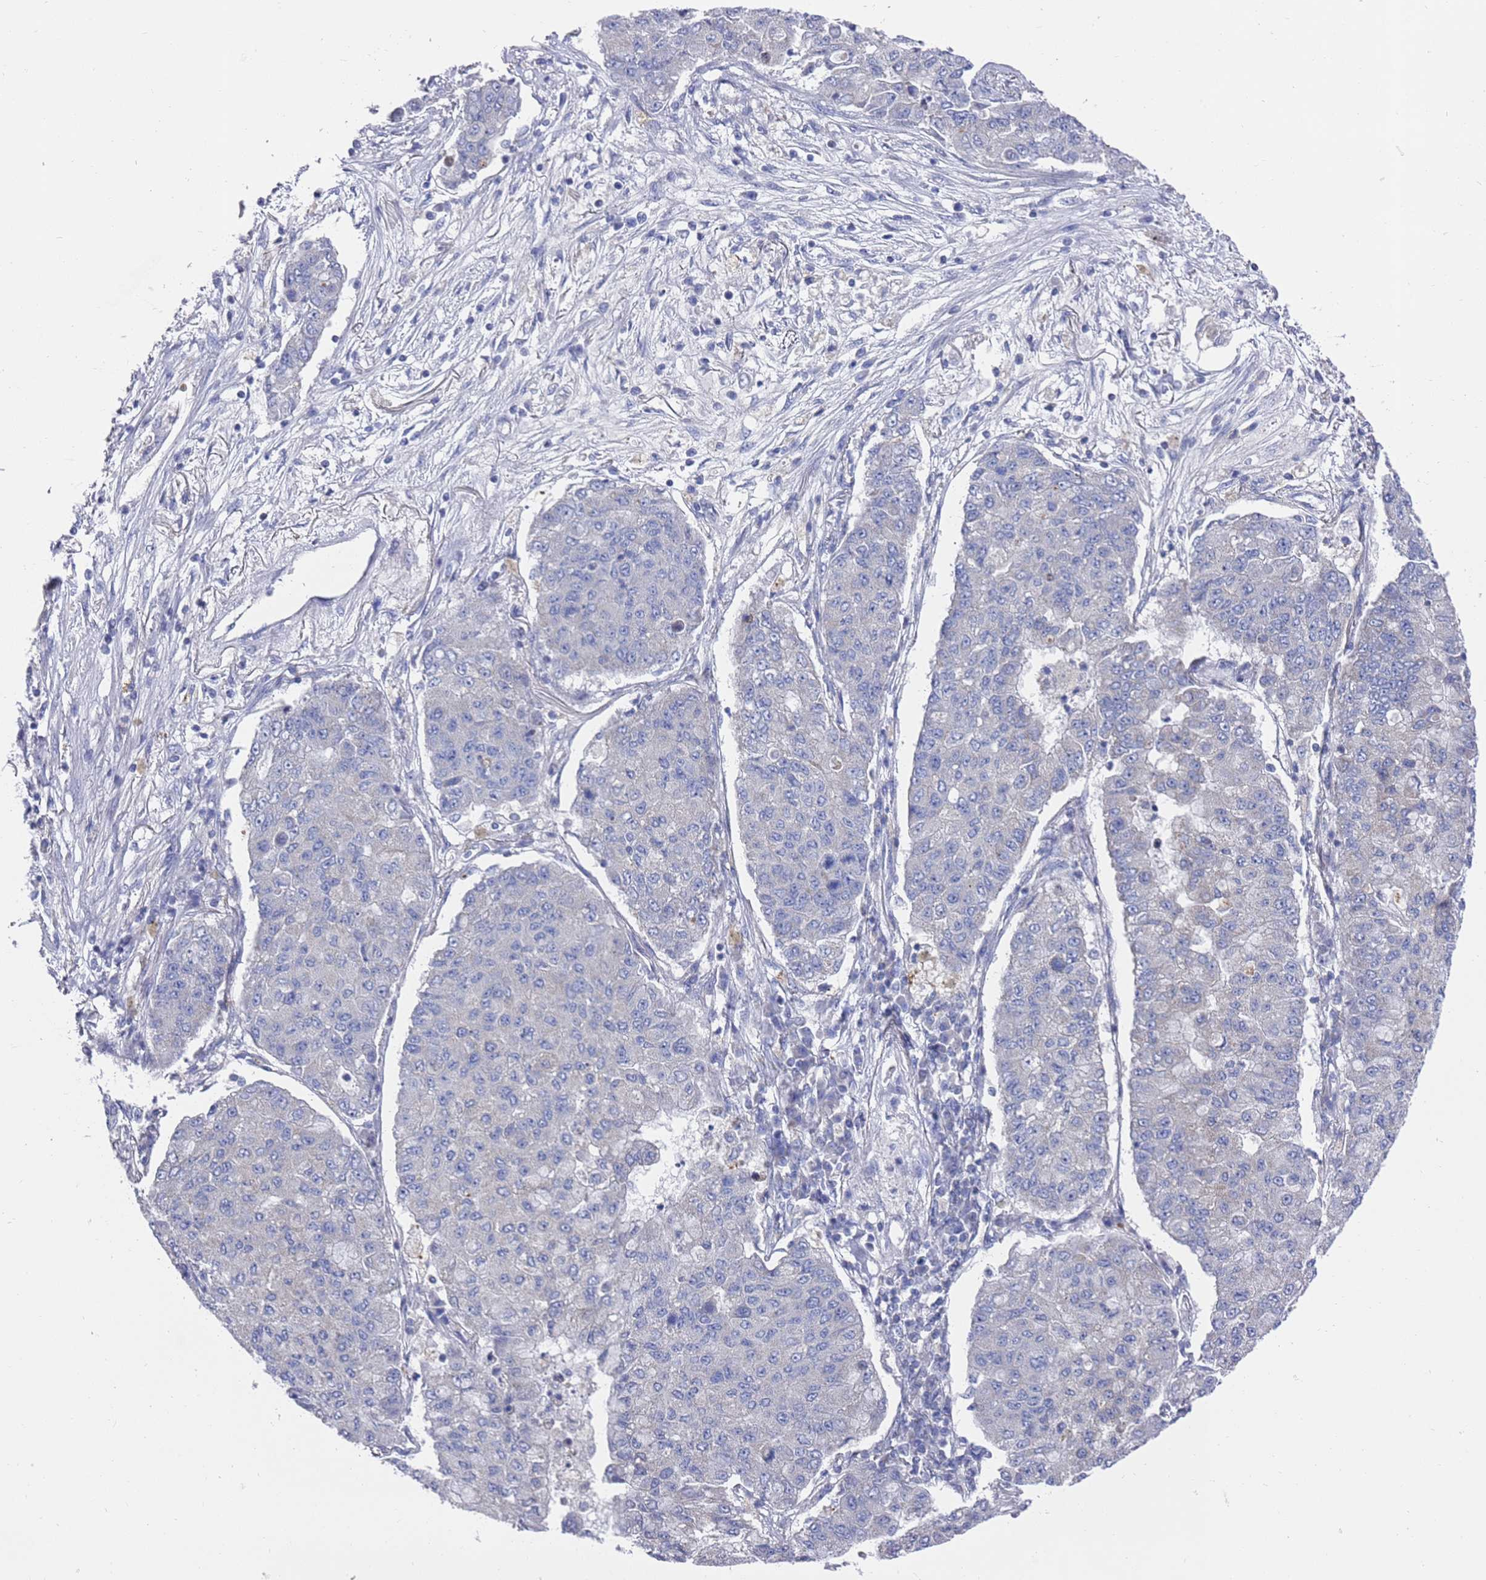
{"staining": {"intensity": "negative", "quantity": "none", "location": "none"}, "tissue": "lung cancer", "cell_type": "Tumor cells", "image_type": "cancer", "snomed": [{"axis": "morphology", "description": "Squamous cell carcinoma, NOS"}, {"axis": "topography", "description": "Lung"}], "caption": "Lung cancer (squamous cell carcinoma) was stained to show a protein in brown. There is no significant expression in tumor cells.", "gene": "SCAPER", "patient": {"sex": "male", "age": 74}}